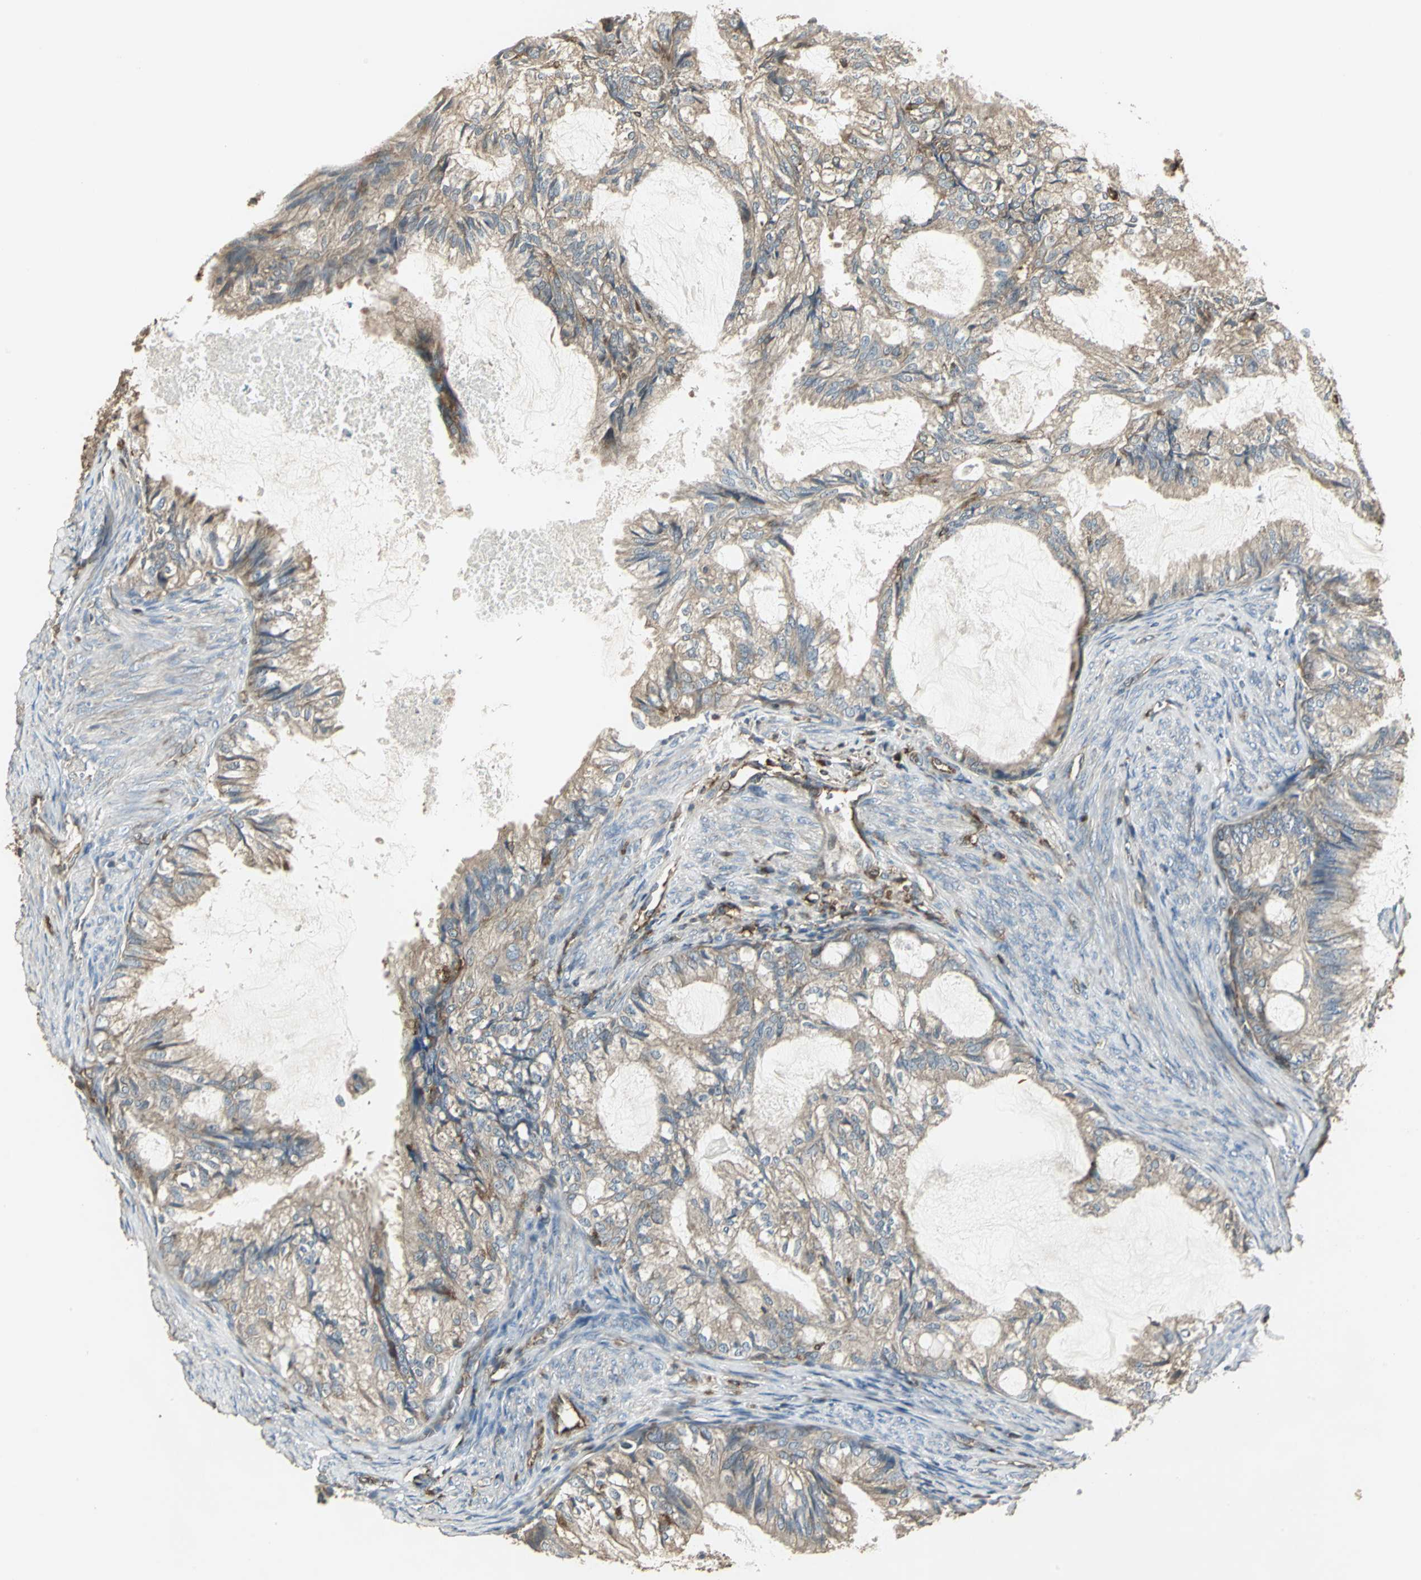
{"staining": {"intensity": "weak", "quantity": ">75%", "location": "cytoplasmic/membranous"}, "tissue": "cervical cancer", "cell_type": "Tumor cells", "image_type": "cancer", "snomed": [{"axis": "morphology", "description": "Normal tissue, NOS"}, {"axis": "morphology", "description": "Adenocarcinoma, NOS"}, {"axis": "topography", "description": "Cervix"}, {"axis": "topography", "description": "Endometrium"}], "caption": "Adenocarcinoma (cervical) was stained to show a protein in brown. There is low levels of weak cytoplasmic/membranous positivity in about >75% of tumor cells. Nuclei are stained in blue.", "gene": "PRXL2B", "patient": {"sex": "female", "age": 86}}